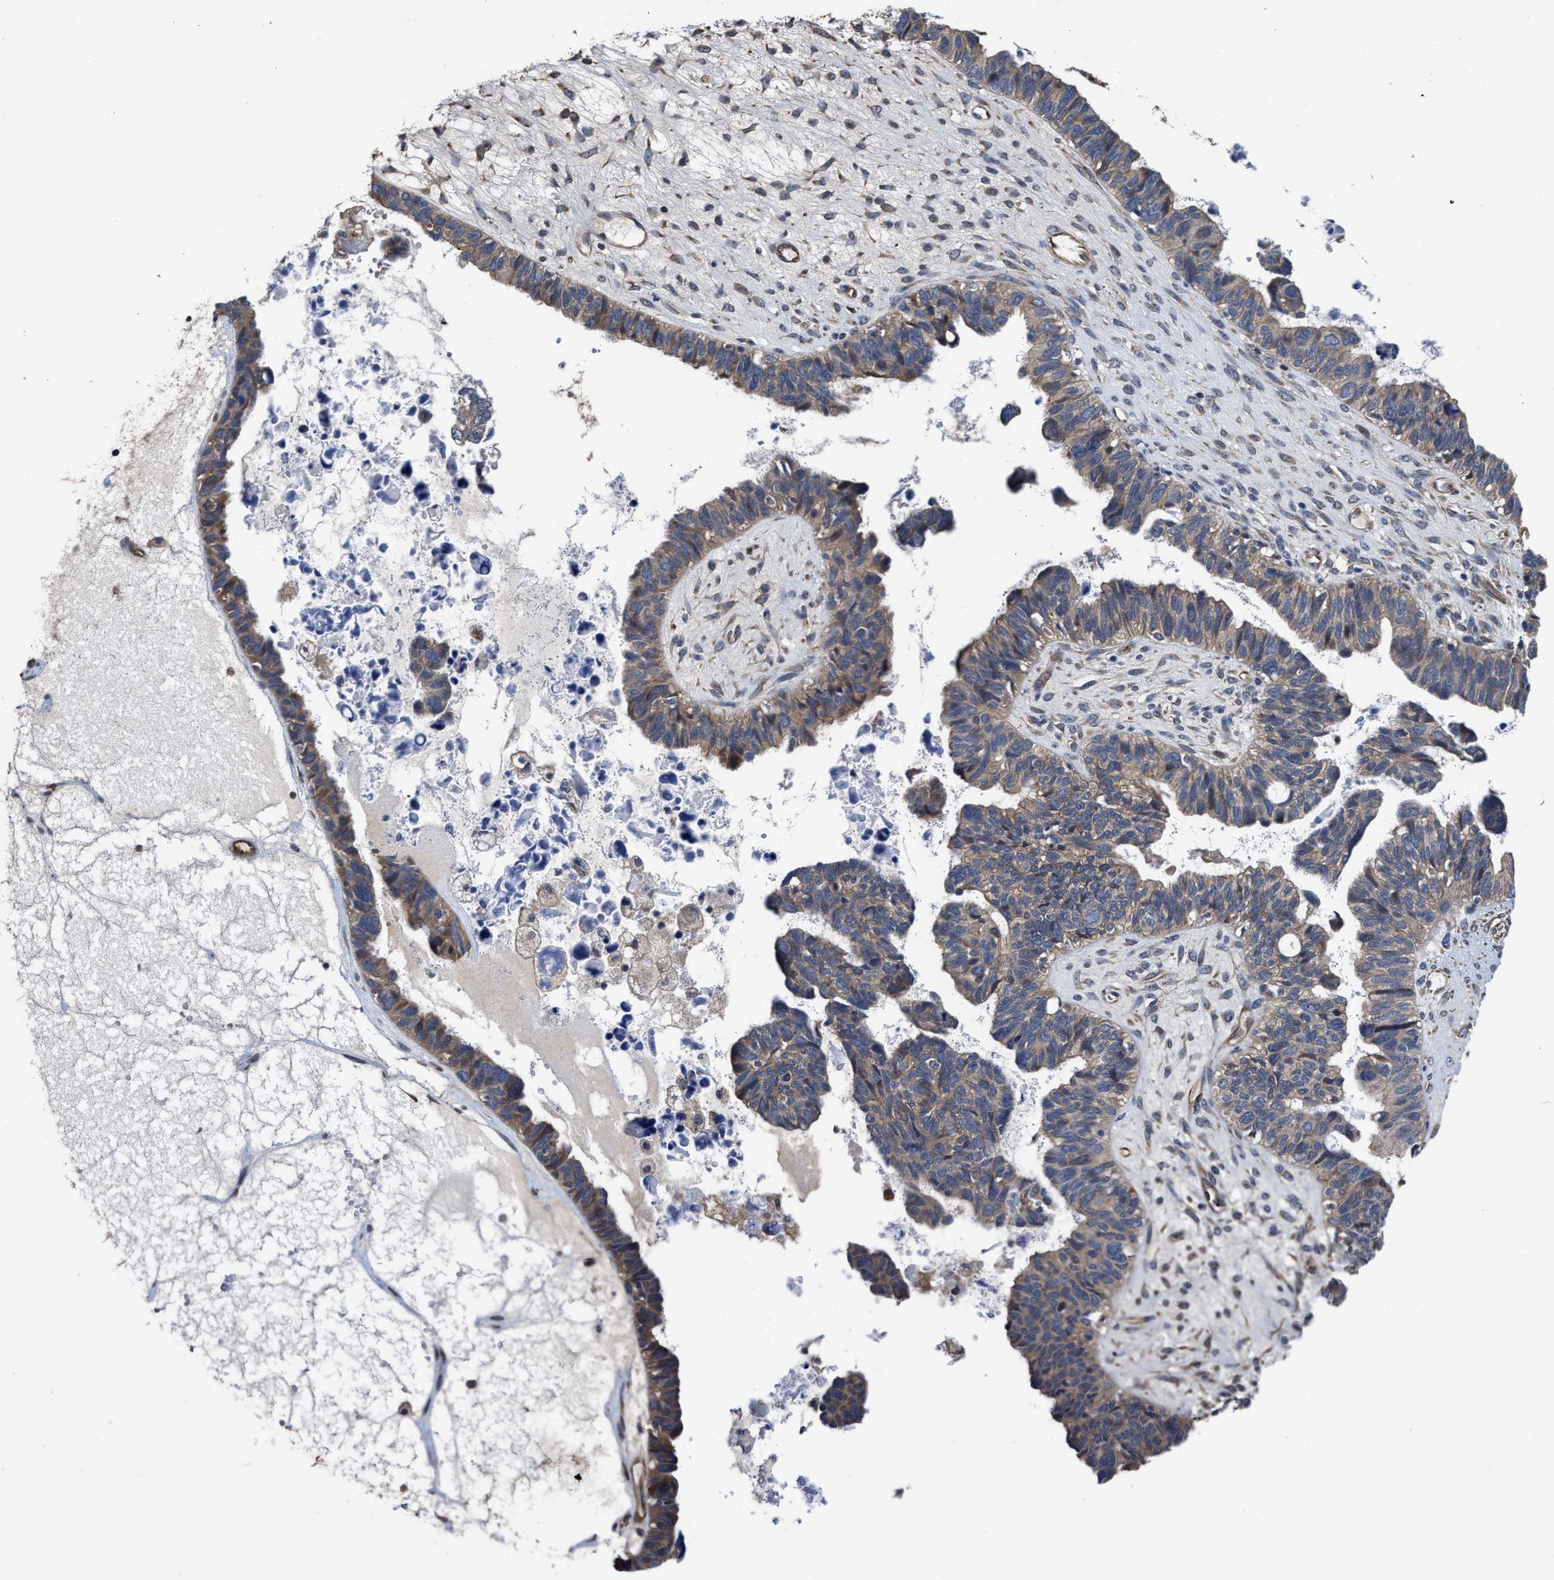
{"staining": {"intensity": "weak", "quantity": "25%-75%", "location": "cytoplasmic/membranous"}, "tissue": "ovarian cancer", "cell_type": "Tumor cells", "image_type": "cancer", "snomed": [{"axis": "morphology", "description": "Cystadenocarcinoma, serous, NOS"}, {"axis": "topography", "description": "Ovary"}], "caption": "A histopathology image of ovarian cancer (serous cystadenocarcinoma) stained for a protein demonstrates weak cytoplasmic/membranous brown staining in tumor cells.", "gene": "TRAF6", "patient": {"sex": "female", "age": 79}}